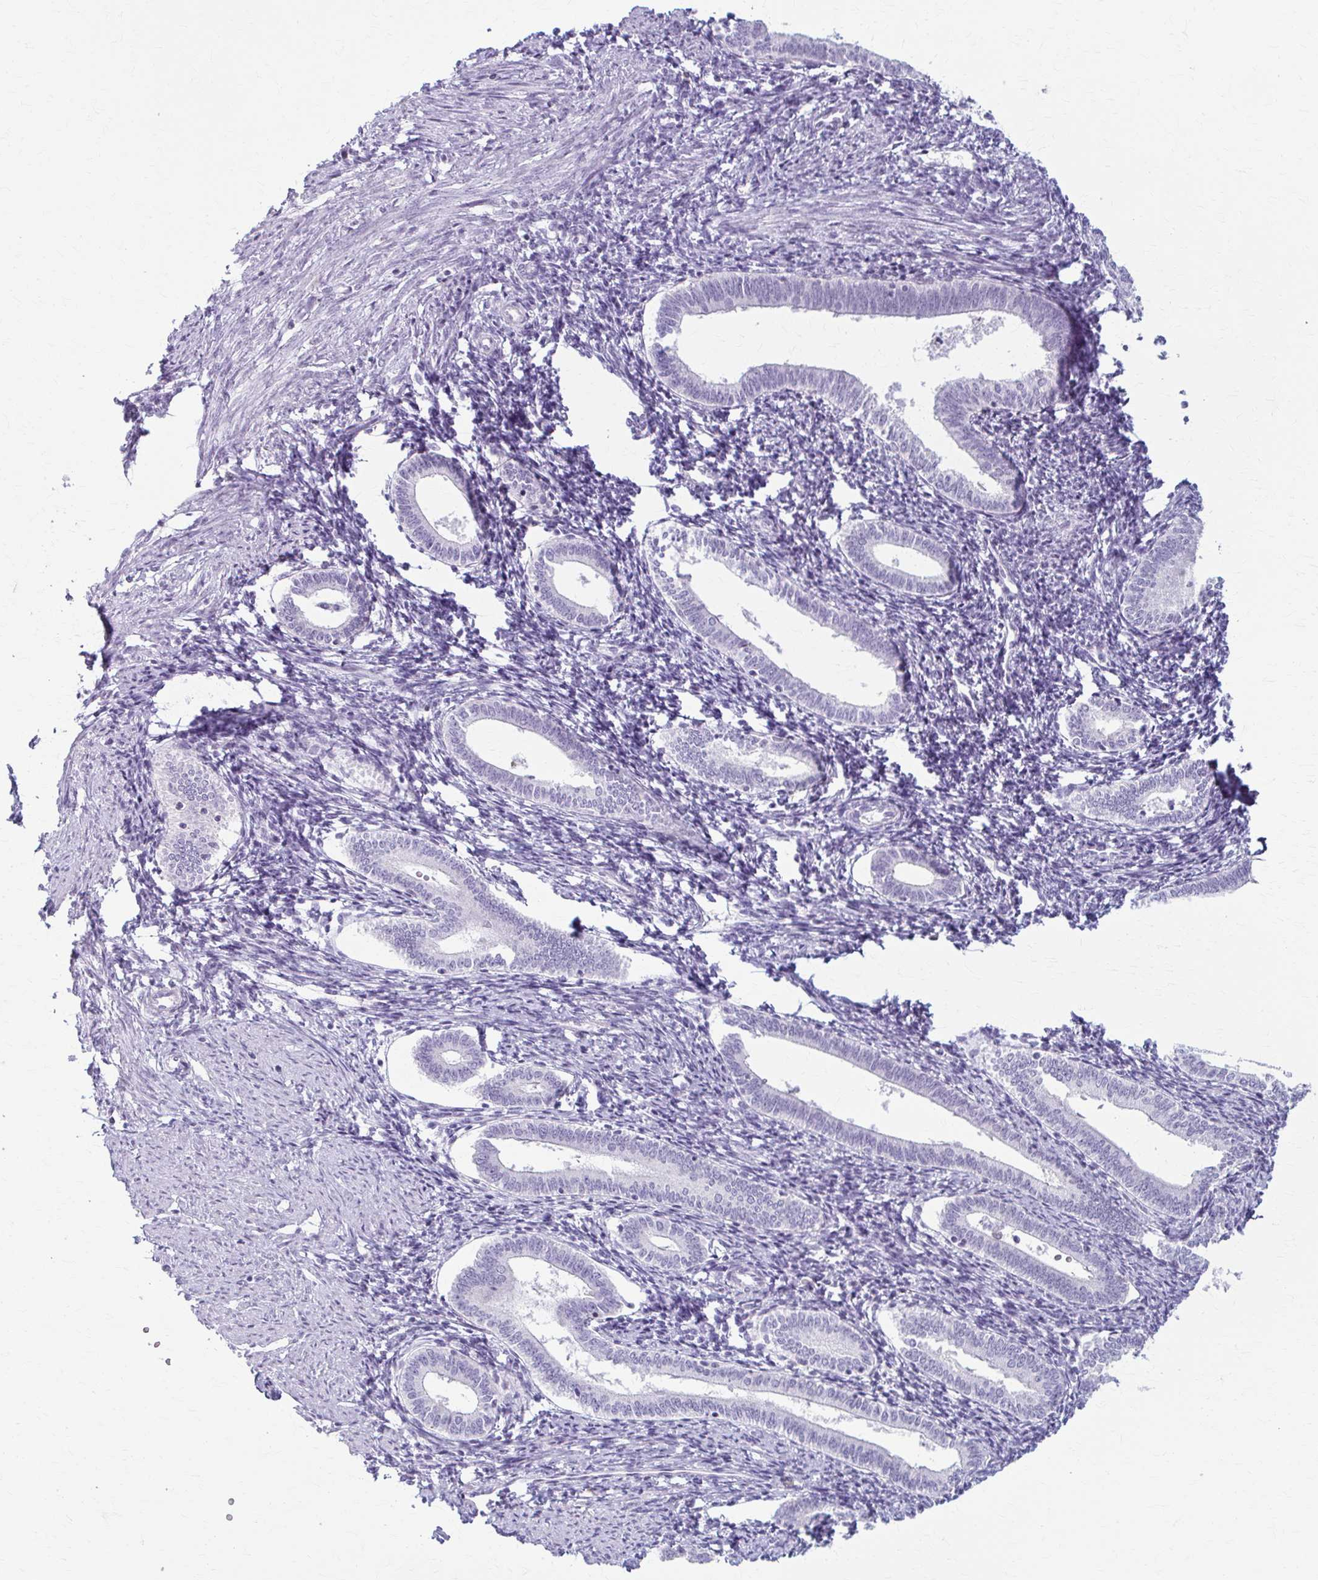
{"staining": {"intensity": "negative", "quantity": "none", "location": "none"}, "tissue": "endometrium", "cell_type": "Cells in endometrial stroma", "image_type": "normal", "snomed": [{"axis": "morphology", "description": "Normal tissue, NOS"}, {"axis": "topography", "description": "Endometrium"}], "caption": "The image demonstrates no significant expression in cells in endometrial stroma of endometrium.", "gene": "LDLRAP1", "patient": {"sex": "female", "age": 41}}